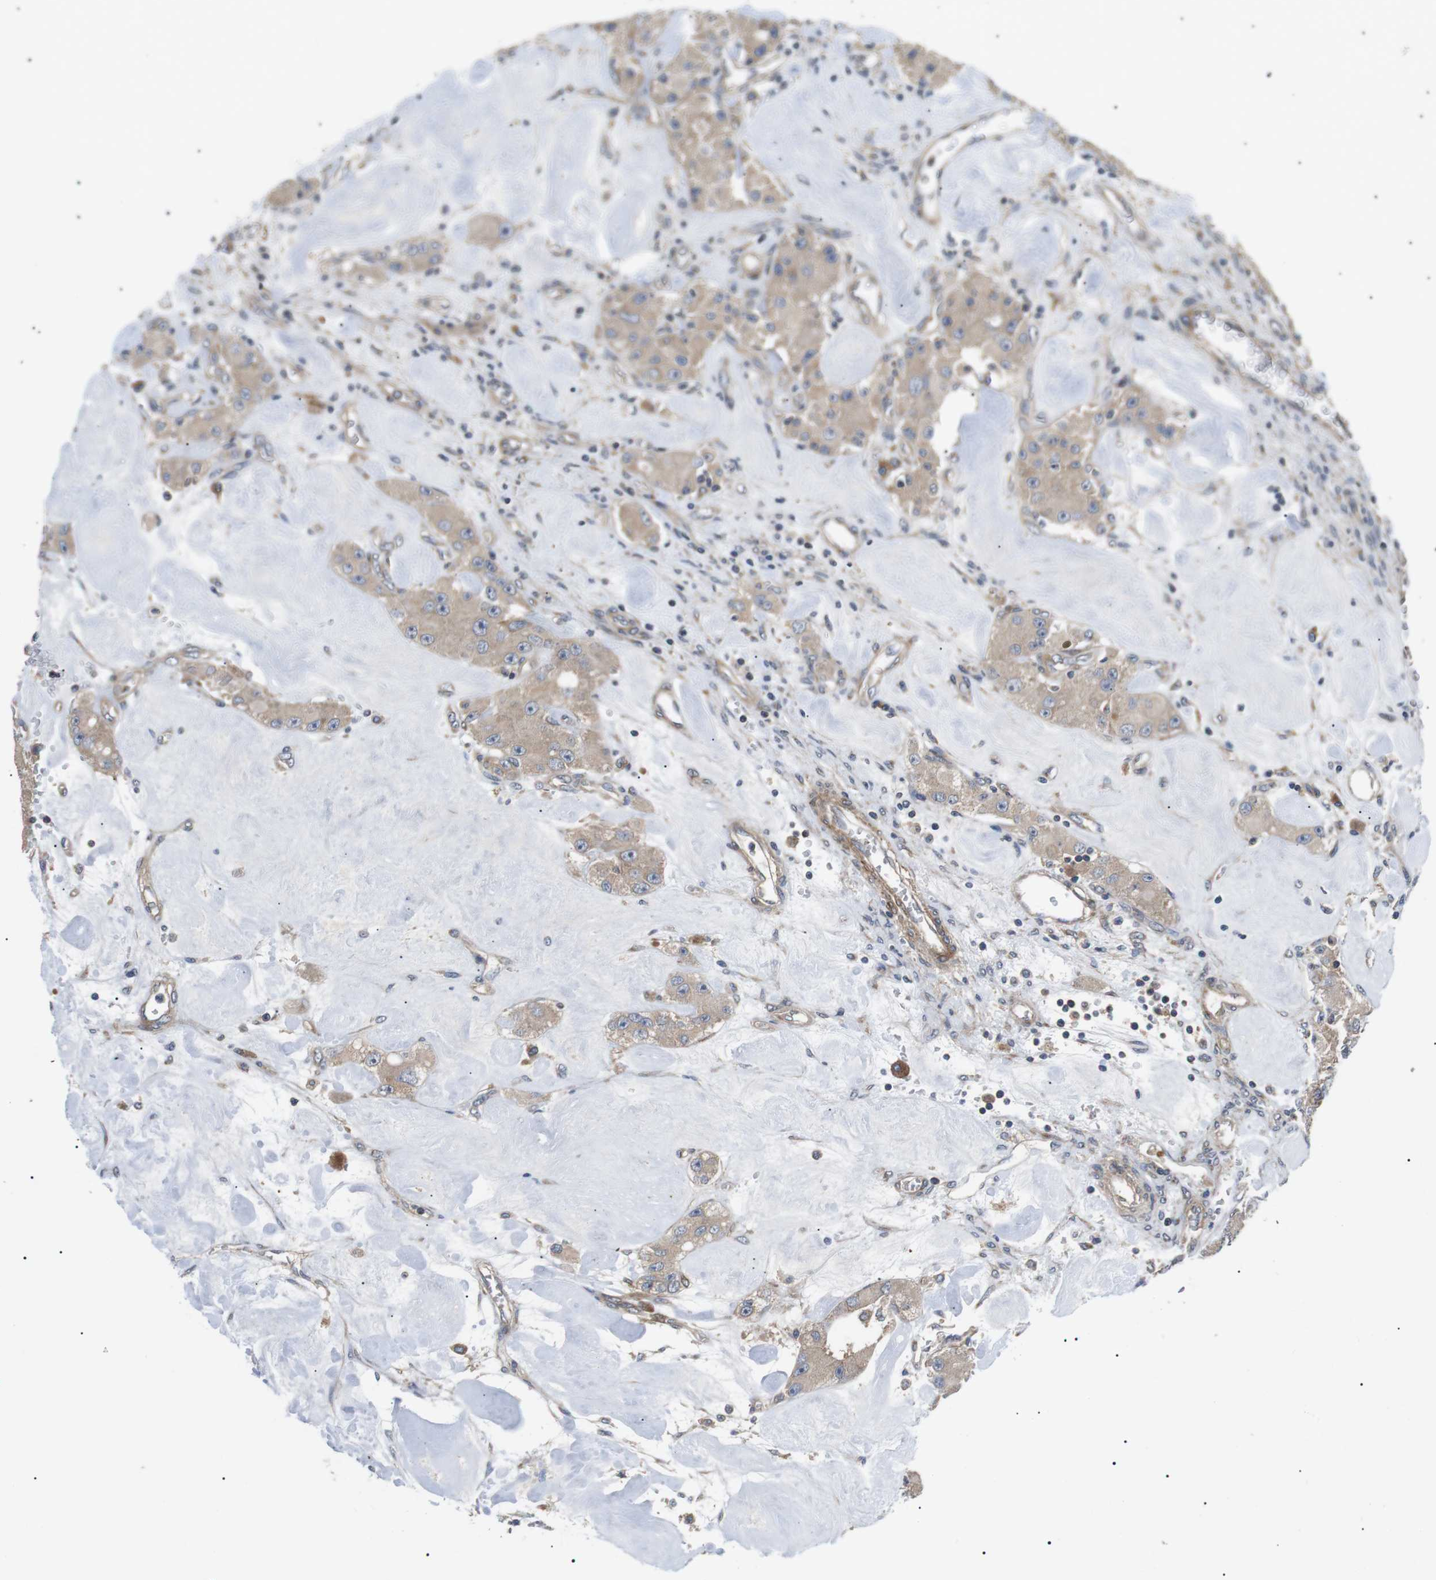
{"staining": {"intensity": "weak", "quantity": ">75%", "location": "cytoplasmic/membranous"}, "tissue": "carcinoid", "cell_type": "Tumor cells", "image_type": "cancer", "snomed": [{"axis": "morphology", "description": "Carcinoid, malignant, NOS"}, {"axis": "topography", "description": "Pancreas"}], "caption": "A histopathology image of human carcinoid stained for a protein reveals weak cytoplasmic/membranous brown staining in tumor cells.", "gene": "DIPK1A", "patient": {"sex": "male", "age": 41}}